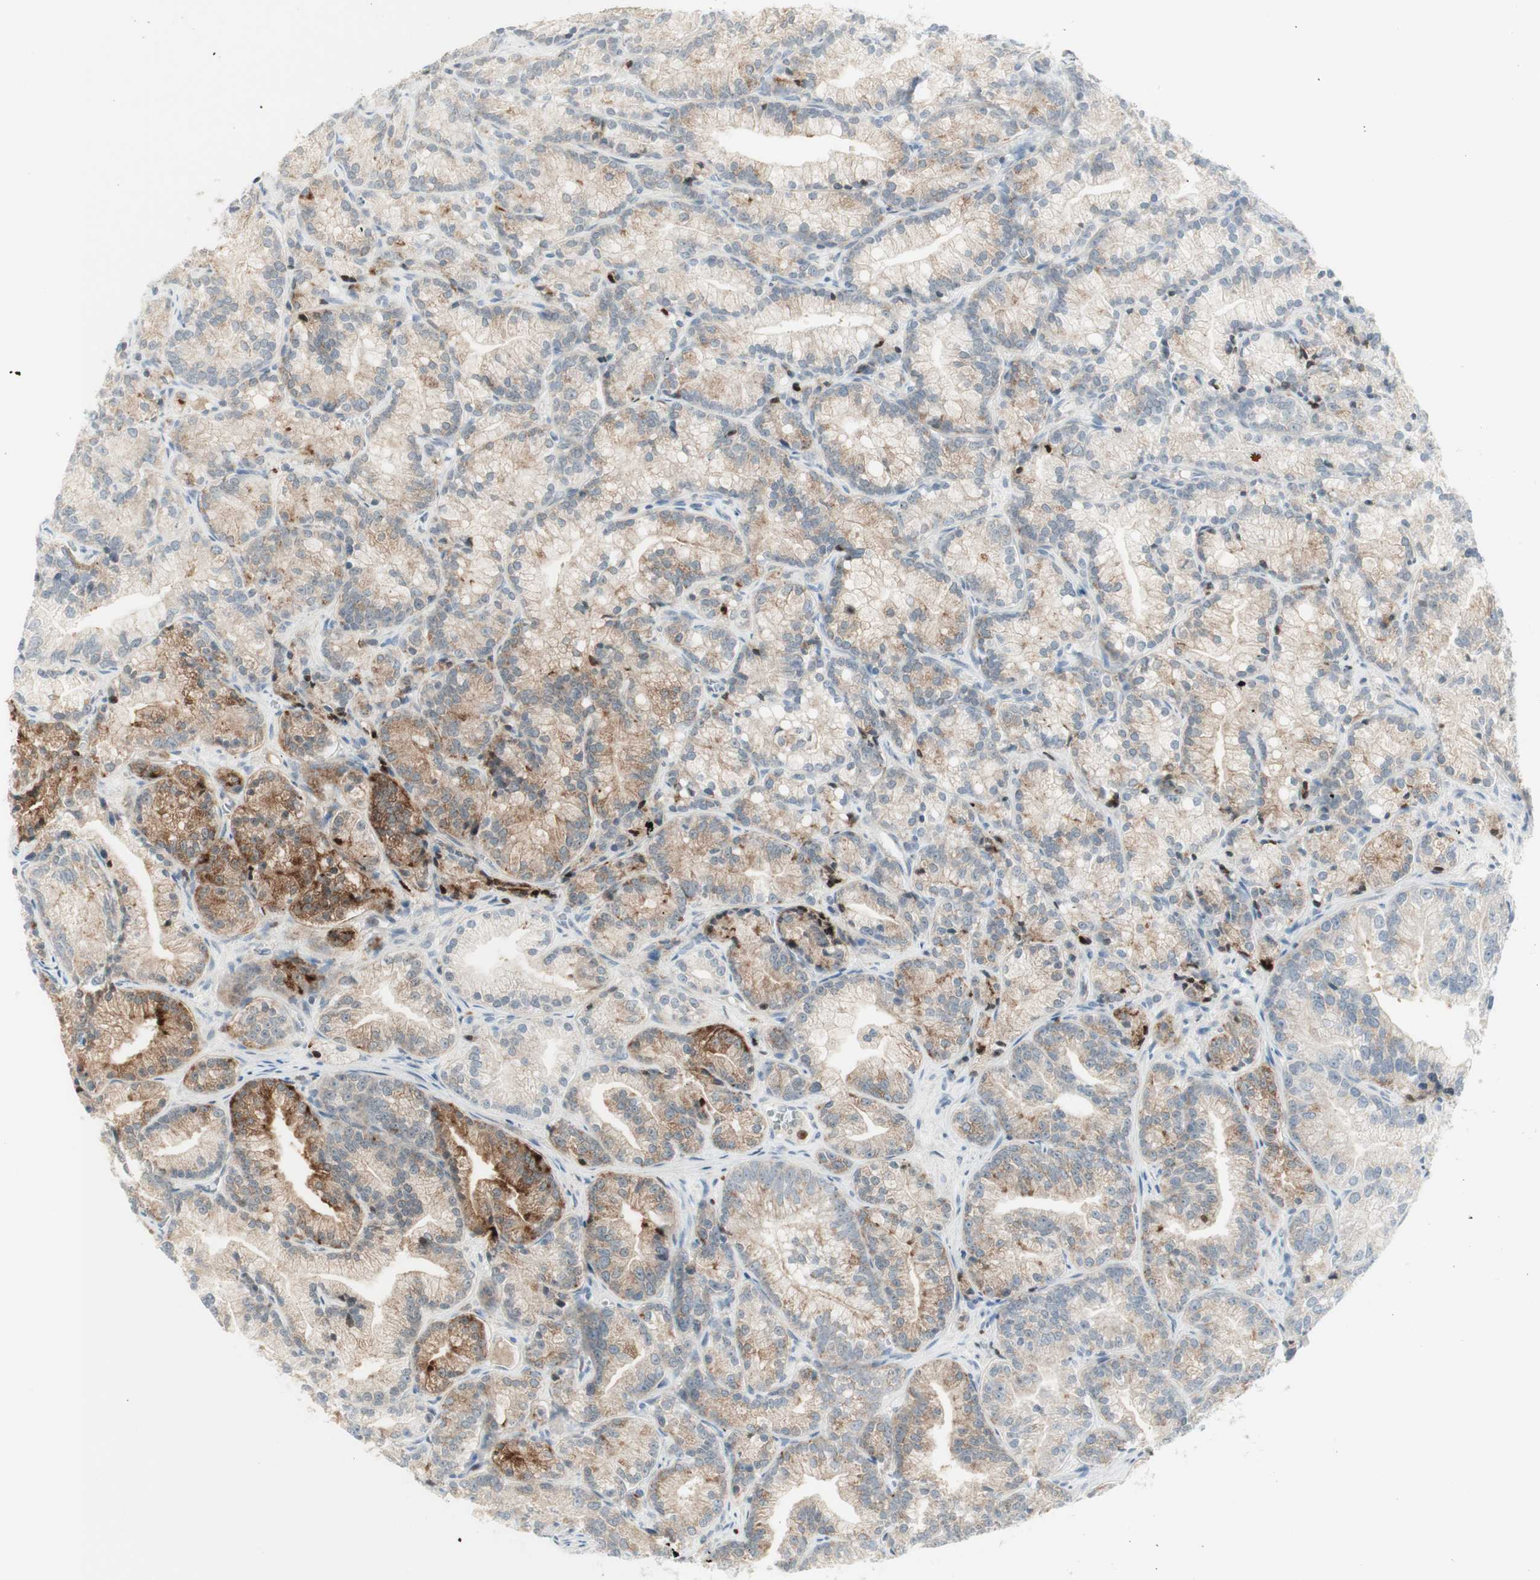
{"staining": {"intensity": "moderate", "quantity": "25%-75%", "location": "cytoplasmic/membranous"}, "tissue": "prostate cancer", "cell_type": "Tumor cells", "image_type": "cancer", "snomed": [{"axis": "morphology", "description": "Adenocarcinoma, Low grade"}, {"axis": "topography", "description": "Prostate"}], "caption": "Protein expression analysis of adenocarcinoma (low-grade) (prostate) displays moderate cytoplasmic/membranous expression in about 25%-75% of tumor cells. The protein is stained brown, and the nuclei are stained in blue (DAB IHC with brightfield microscopy, high magnification).", "gene": "MDK", "patient": {"sex": "male", "age": 89}}